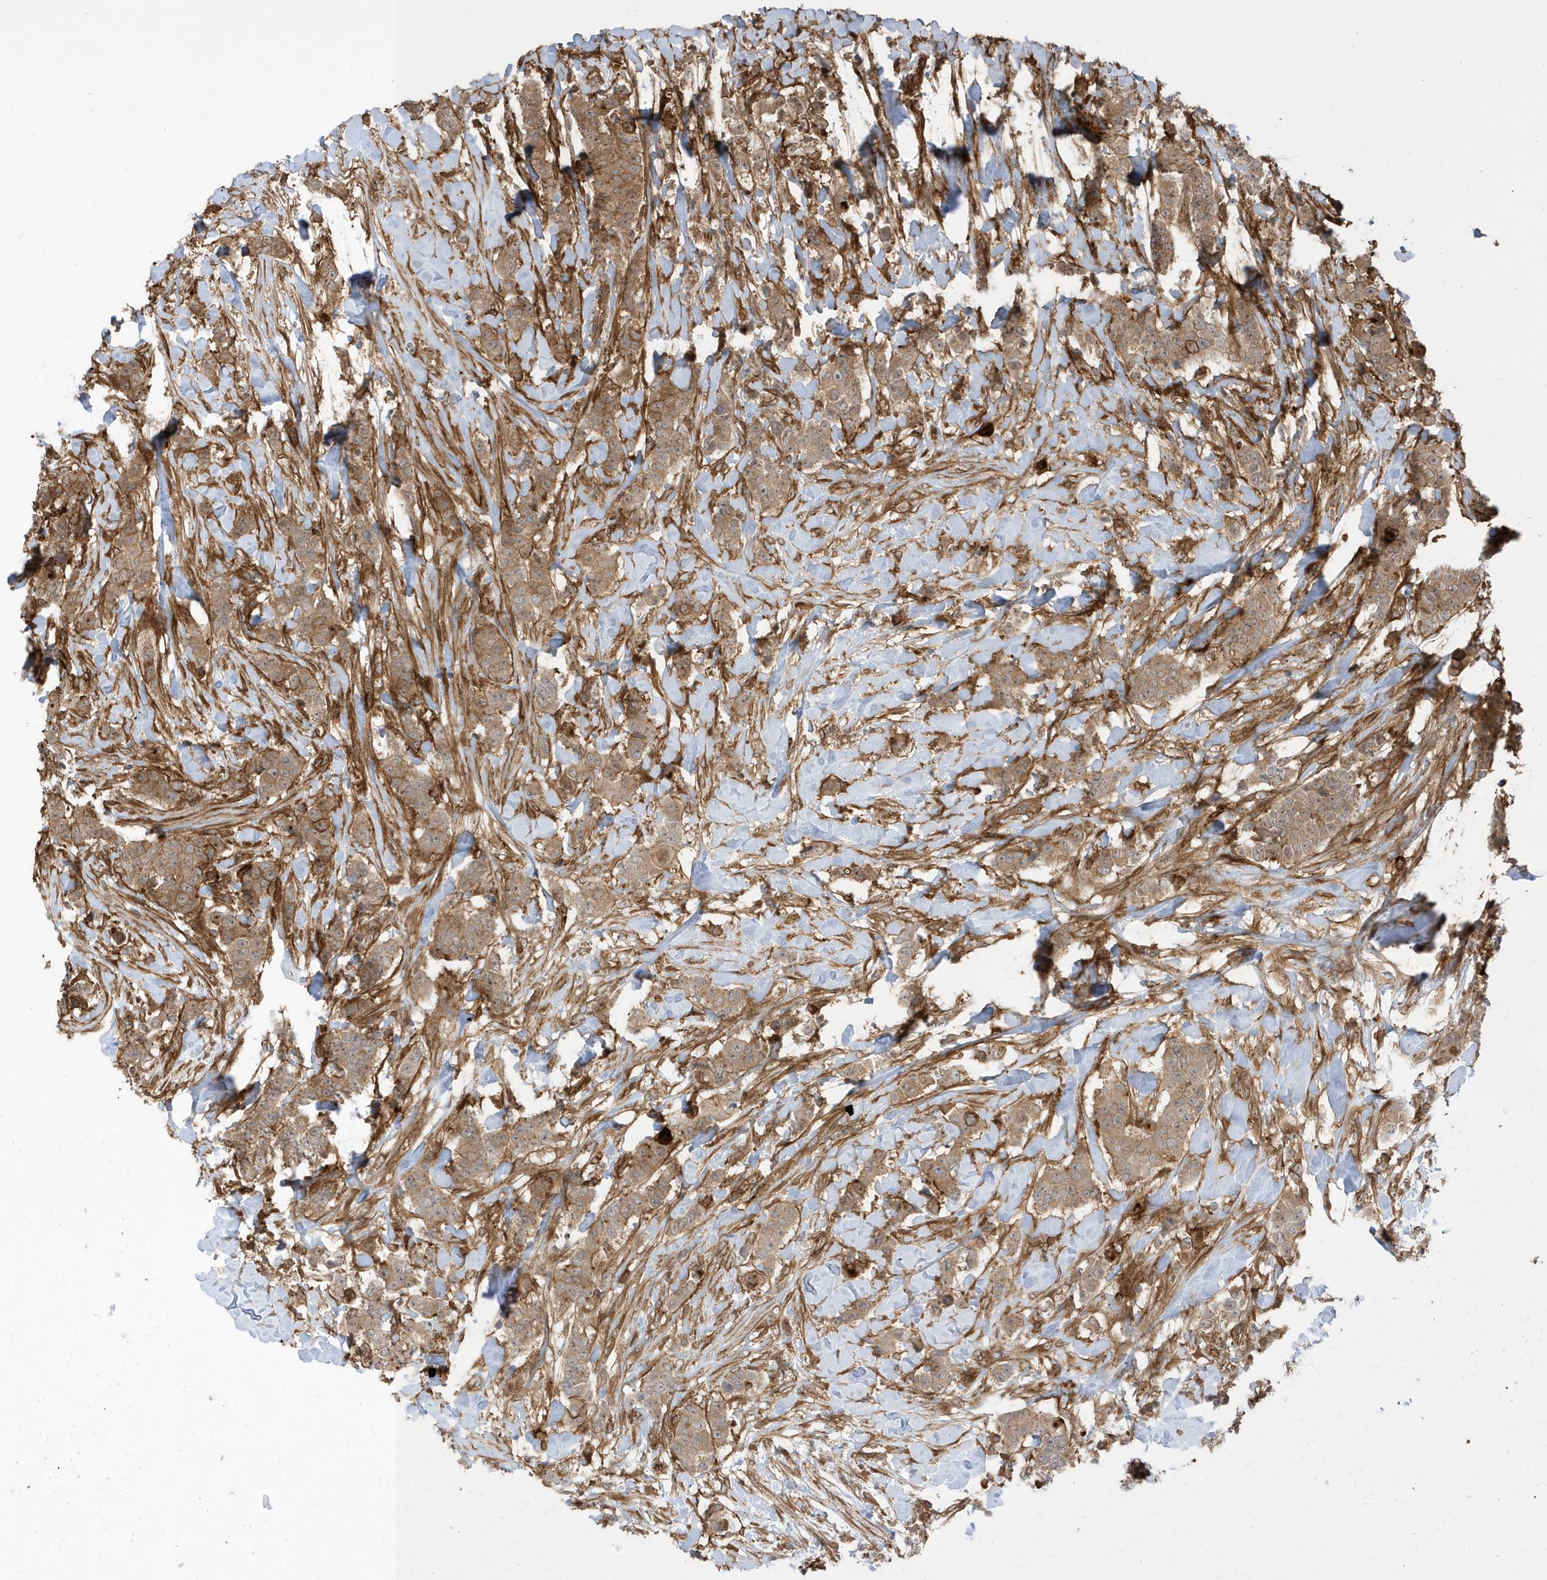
{"staining": {"intensity": "moderate", "quantity": ">75%", "location": "cytoplasmic/membranous"}, "tissue": "breast cancer", "cell_type": "Tumor cells", "image_type": "cancer", "snomed": [{"axis": "morphology", "description": "Duct carcinoma"}, {"axis": "topography", "description": "Breast"}], "caption": "A brown stain shows moderate cytoplasmic/membranous staining of a protein in human breast cancer (infiltrating ductal carcinoma) tumor cells.", "gene": "CDC42EP3", "patient": {"sex": "female", "age": 40}}